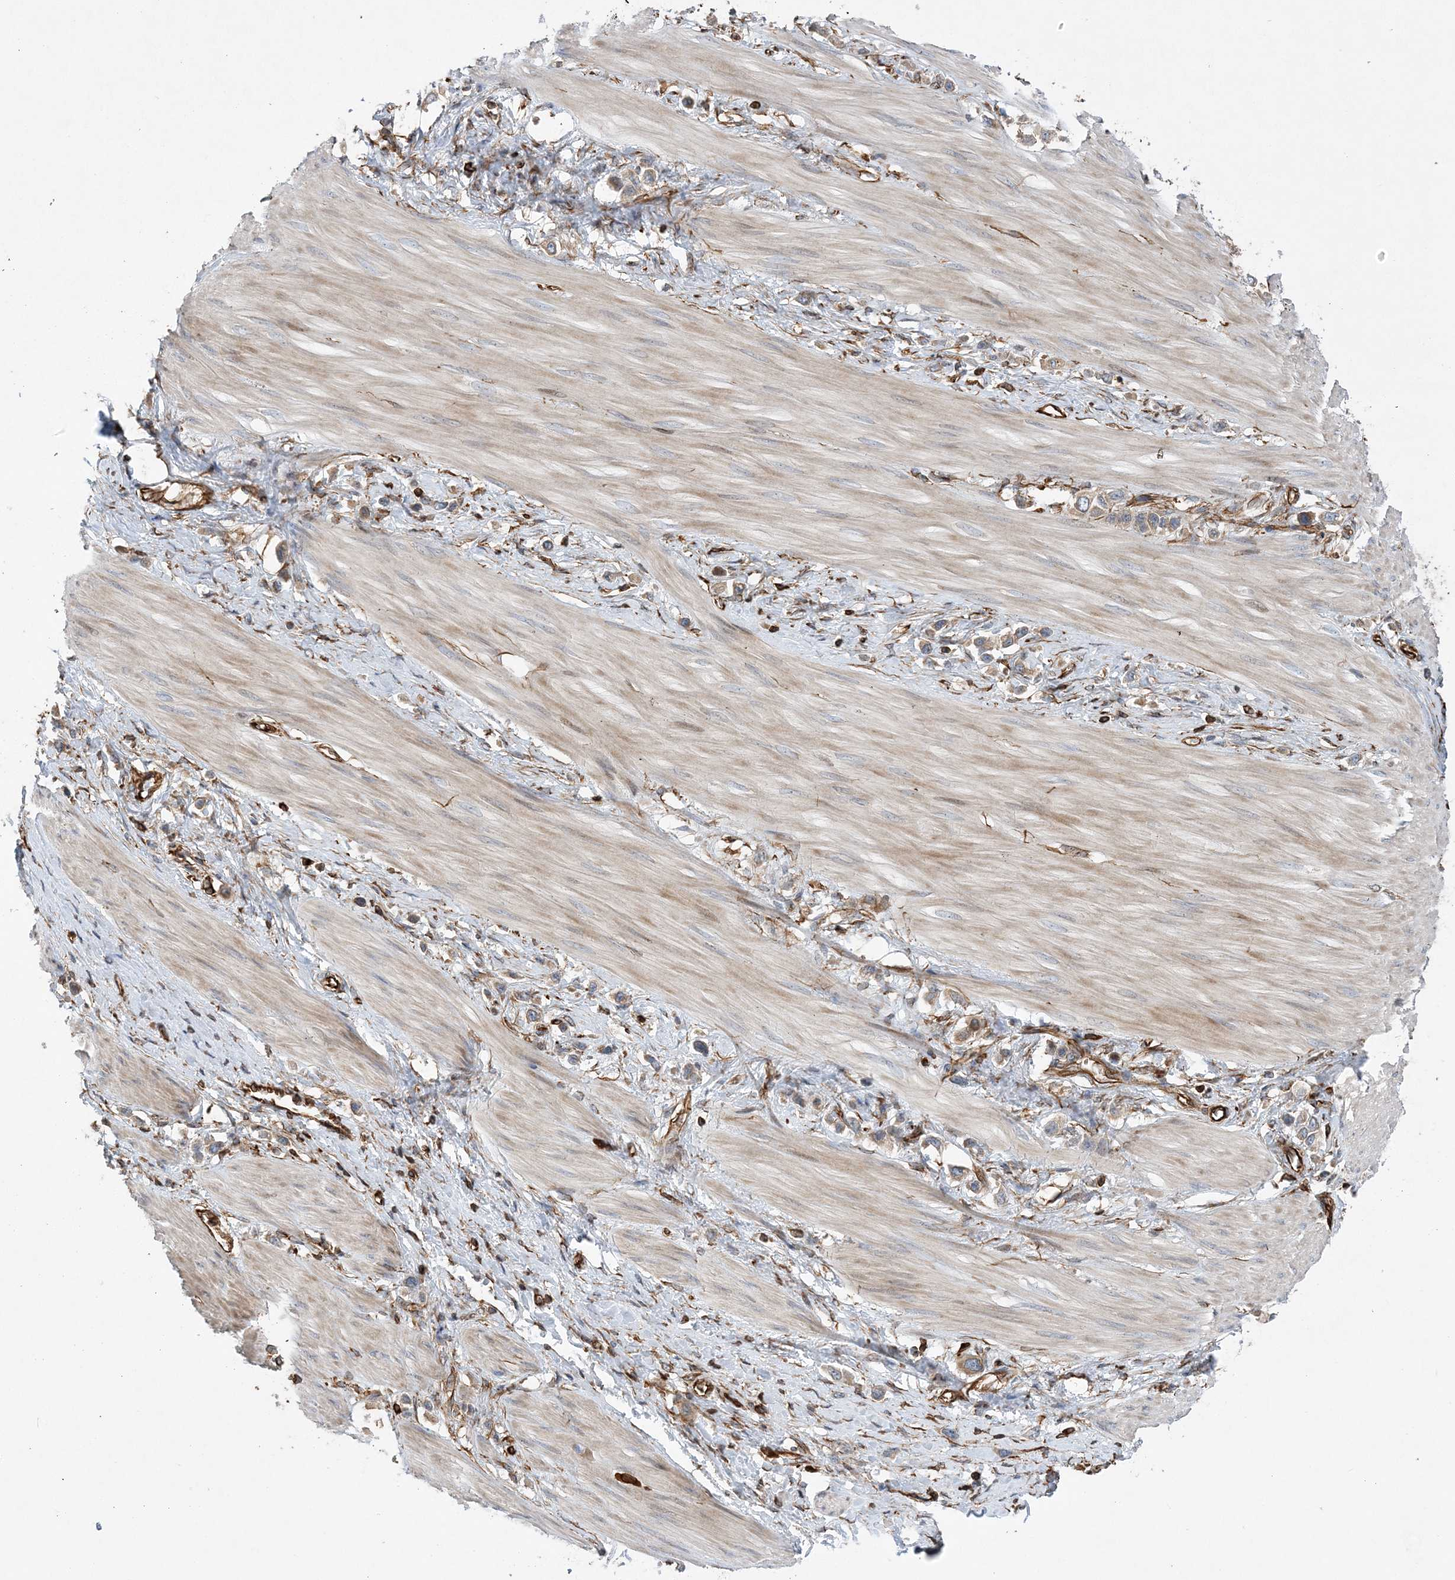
{"staining": {"intensity": "weak", "quantity": "25%-75%", "location": "cytoplasmic/membranous"}, "tissue": "stomach cancer", "cell_type": "Tumor cells", "image_type": "cancer", "snomed": [{"axis": "morphology", "description": "Adenocarcinoma, NOS"}, {"axis": "topography", "description": "Stomach"}], "caption": "The immunohistochemical stain highlights weak cytoplasmic/membranous positivity in tumor cells of adenocarcinoma (stomach) tissue. The staining was performed using DAB (3,3'-diaminobenzidine) to visualize the protein expression in brown, while the nuclei were stained in blue with hematoxylin (Magnification: 20x).", "gene": "FAM114A2", "patient": {"sex": "female", "age": 65}}